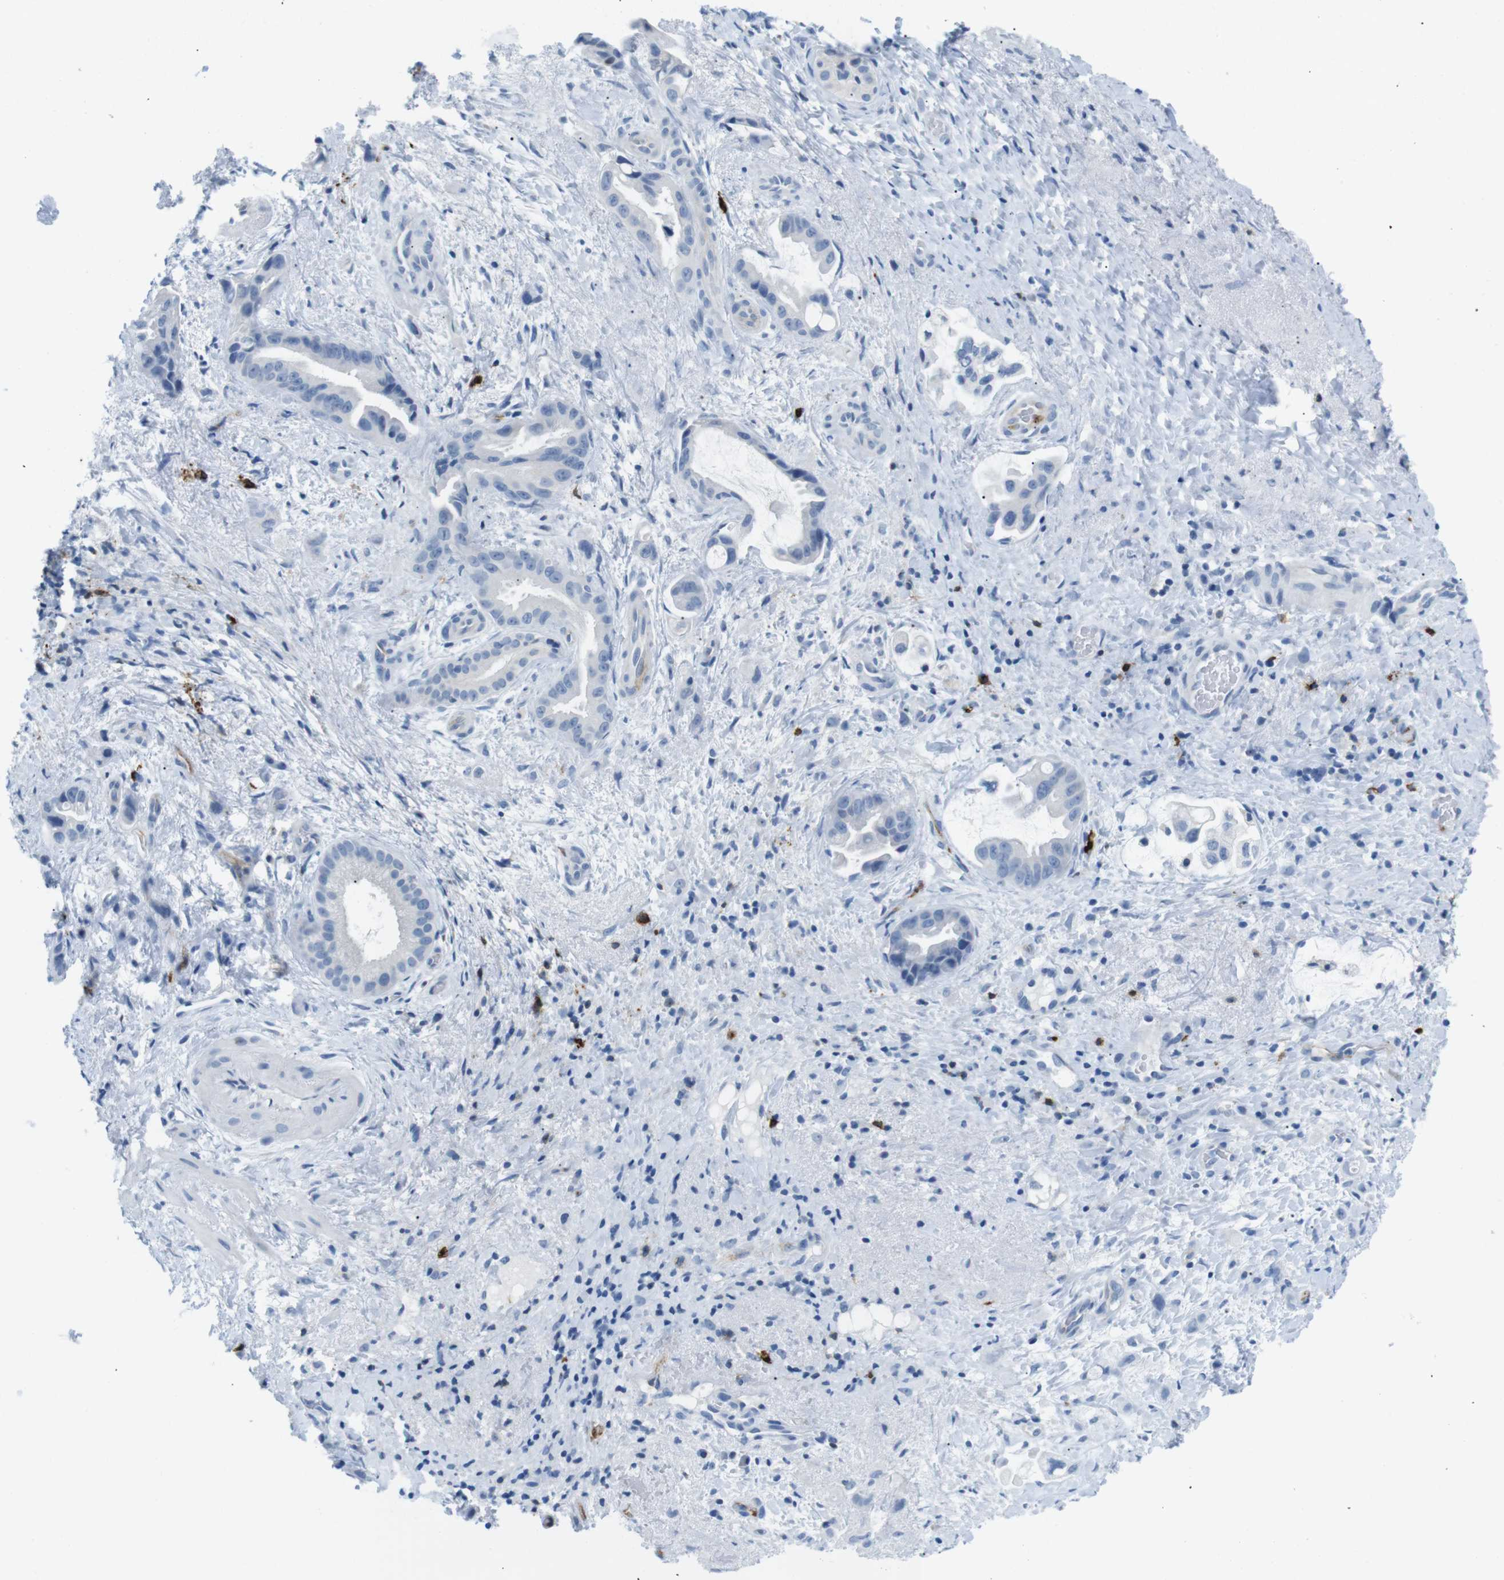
{"staining": {"intensity": "negative", "quantity": "none", "location": "none"}, "tissue": "liver cancer", "cell_type": "Tumor cells", "image_type": "cancer", "snomed": [{"axis": "morphology", "description": "Cholangiocarcinoma"}, {"axis": "topography", "description": "Liver"}], "caption": "Human liver cholangiocarcinoma stained for a protein using immunohistochemistry exhibits no expression in tumor cells.", "gene": "TNFRSF4", "patient": {"sex": "female", "age": 65}}